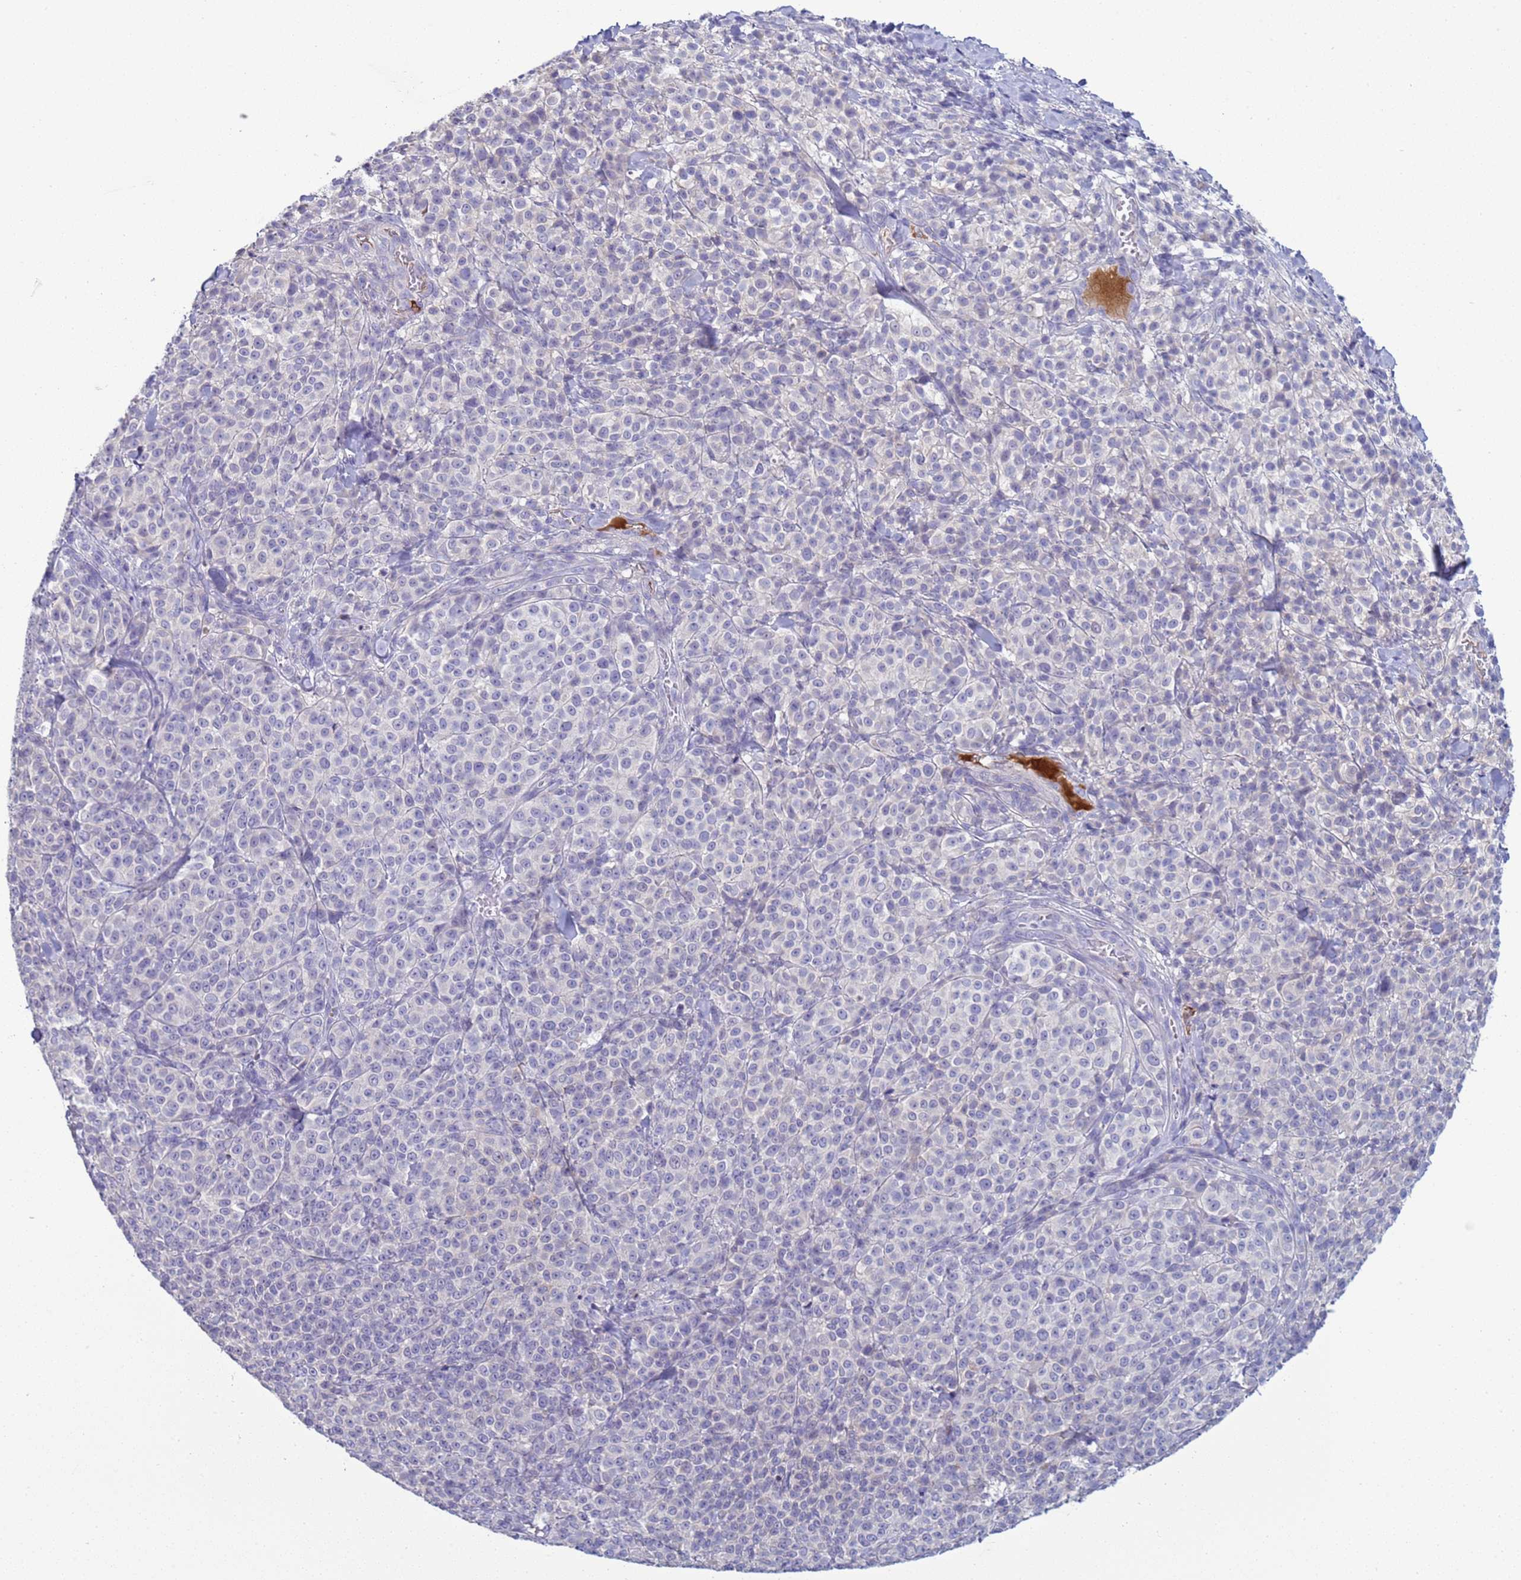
{"staining": {"intensity": "negative", "quantity": "none", "location": "none"}, "tissue": "melanoma", "cell_type": "Tumor cells", "image_type": "cancer", "snomed": [{"axis": "morphology", "description": "Normal tissue, NOS"}, {"axis": "morphology", "description": "Malignant melanoma, NOS"}, {"axis": "topography", "description": "Skin"}], "caption": "The photomicrograph reveals no significant staining in tumor cells of melanoma.", "gene": "TRIM51", "patient": {"sex": "female", "age": 34}}